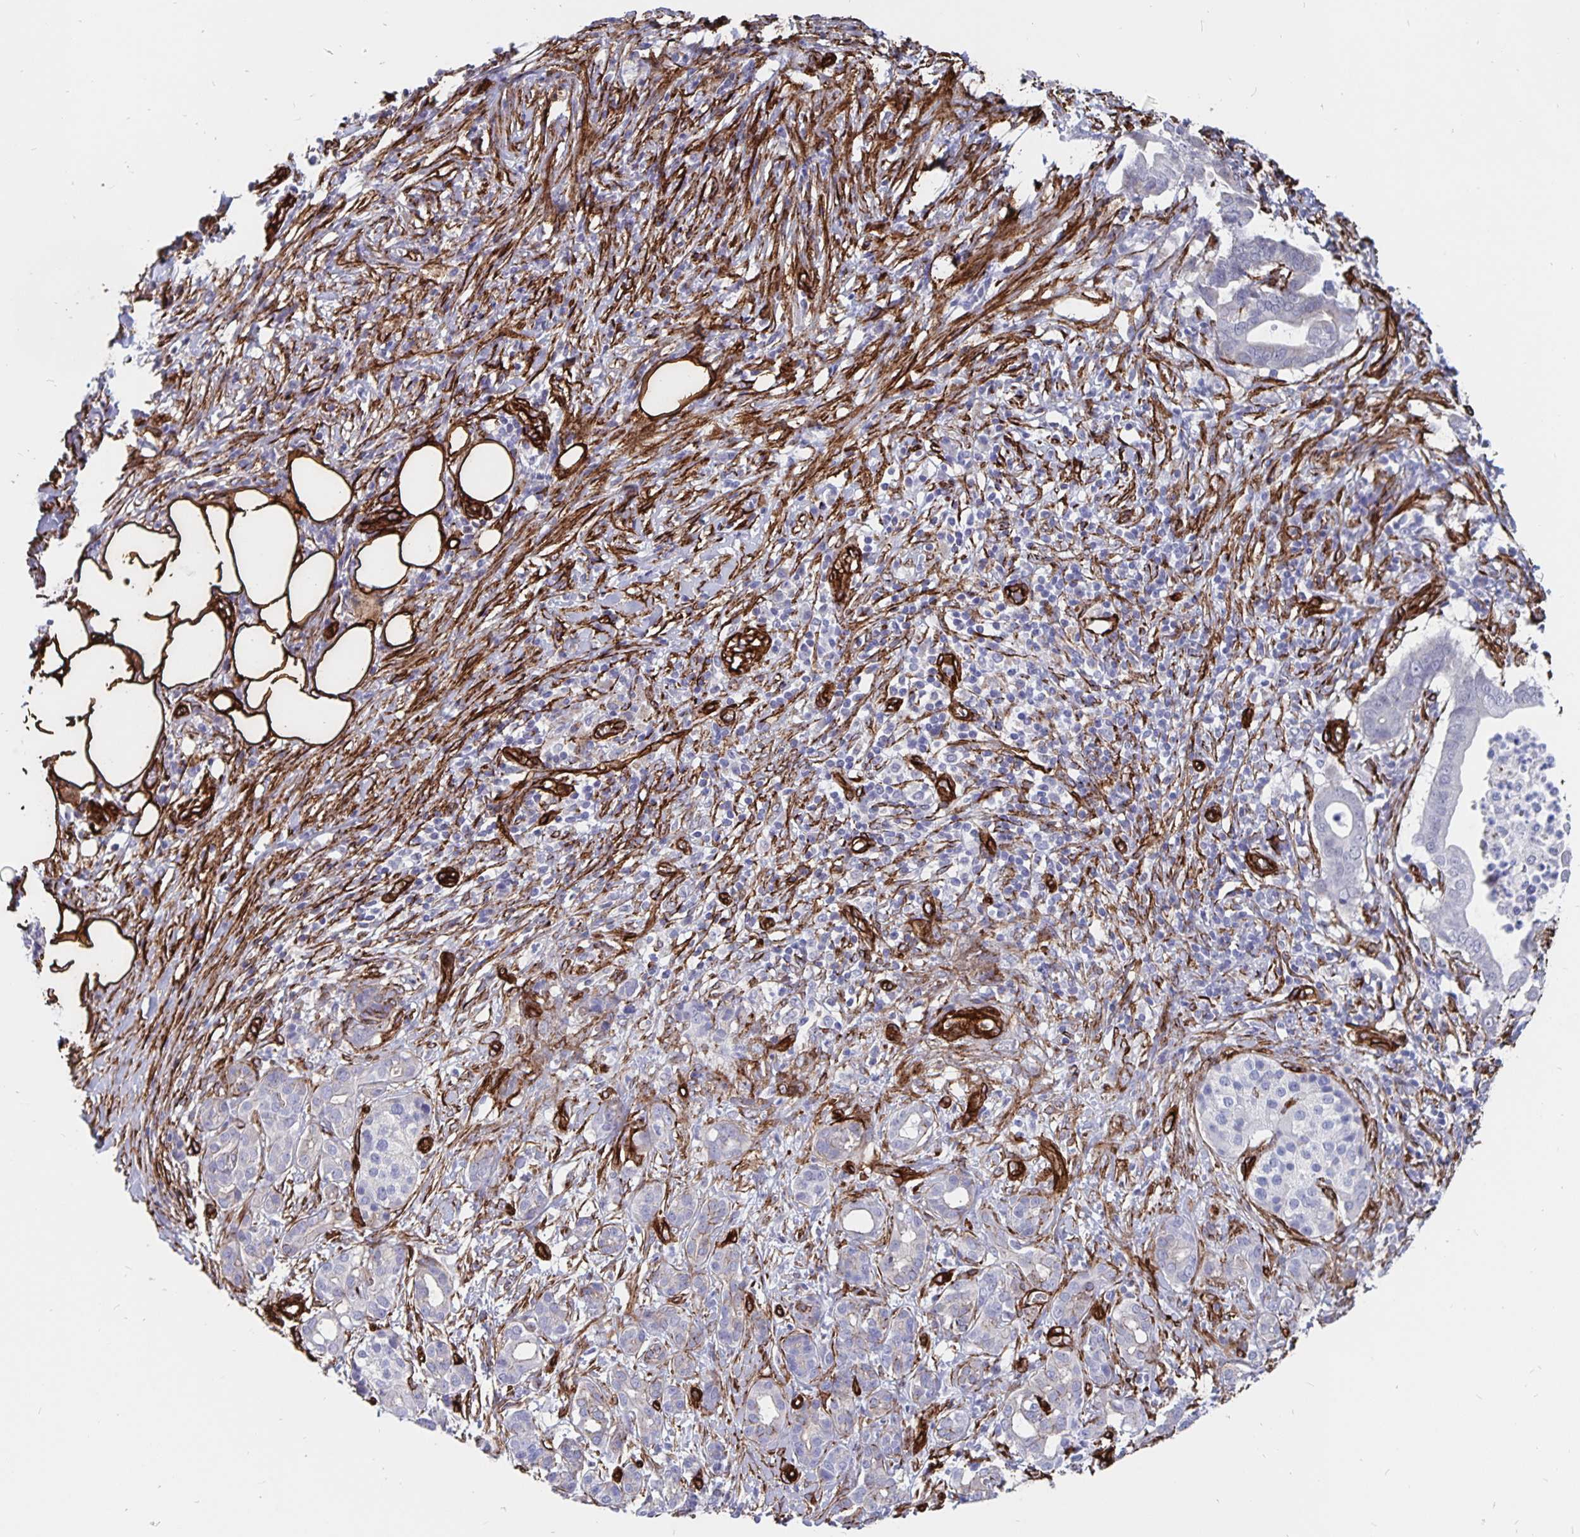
{"staining": {"intensity": "moderate", "quantity": "<25%", "location": "cytoplasmic/membranous"}, "tissue": "pancreatic cancer", "cell_type": "Tumor cells", "image_type": "cancer", "snomed": [{"axis": "morphology", "description": "Adenocarcinoma, NOS"}, {"axis": "topography", "description": "Pancreas"}], "caption": "Adenocarcinoma (pancreatic) tissue exhibits moderate cytoplasmic/membranous expression in about <25% of tumor cells, visualized by immunohistochemistry. (DAB IHC, brown staining for protein, blue staining for nuclei).", "gene": "DCHS2", "patient": {"sex": "male", "age": 61}}